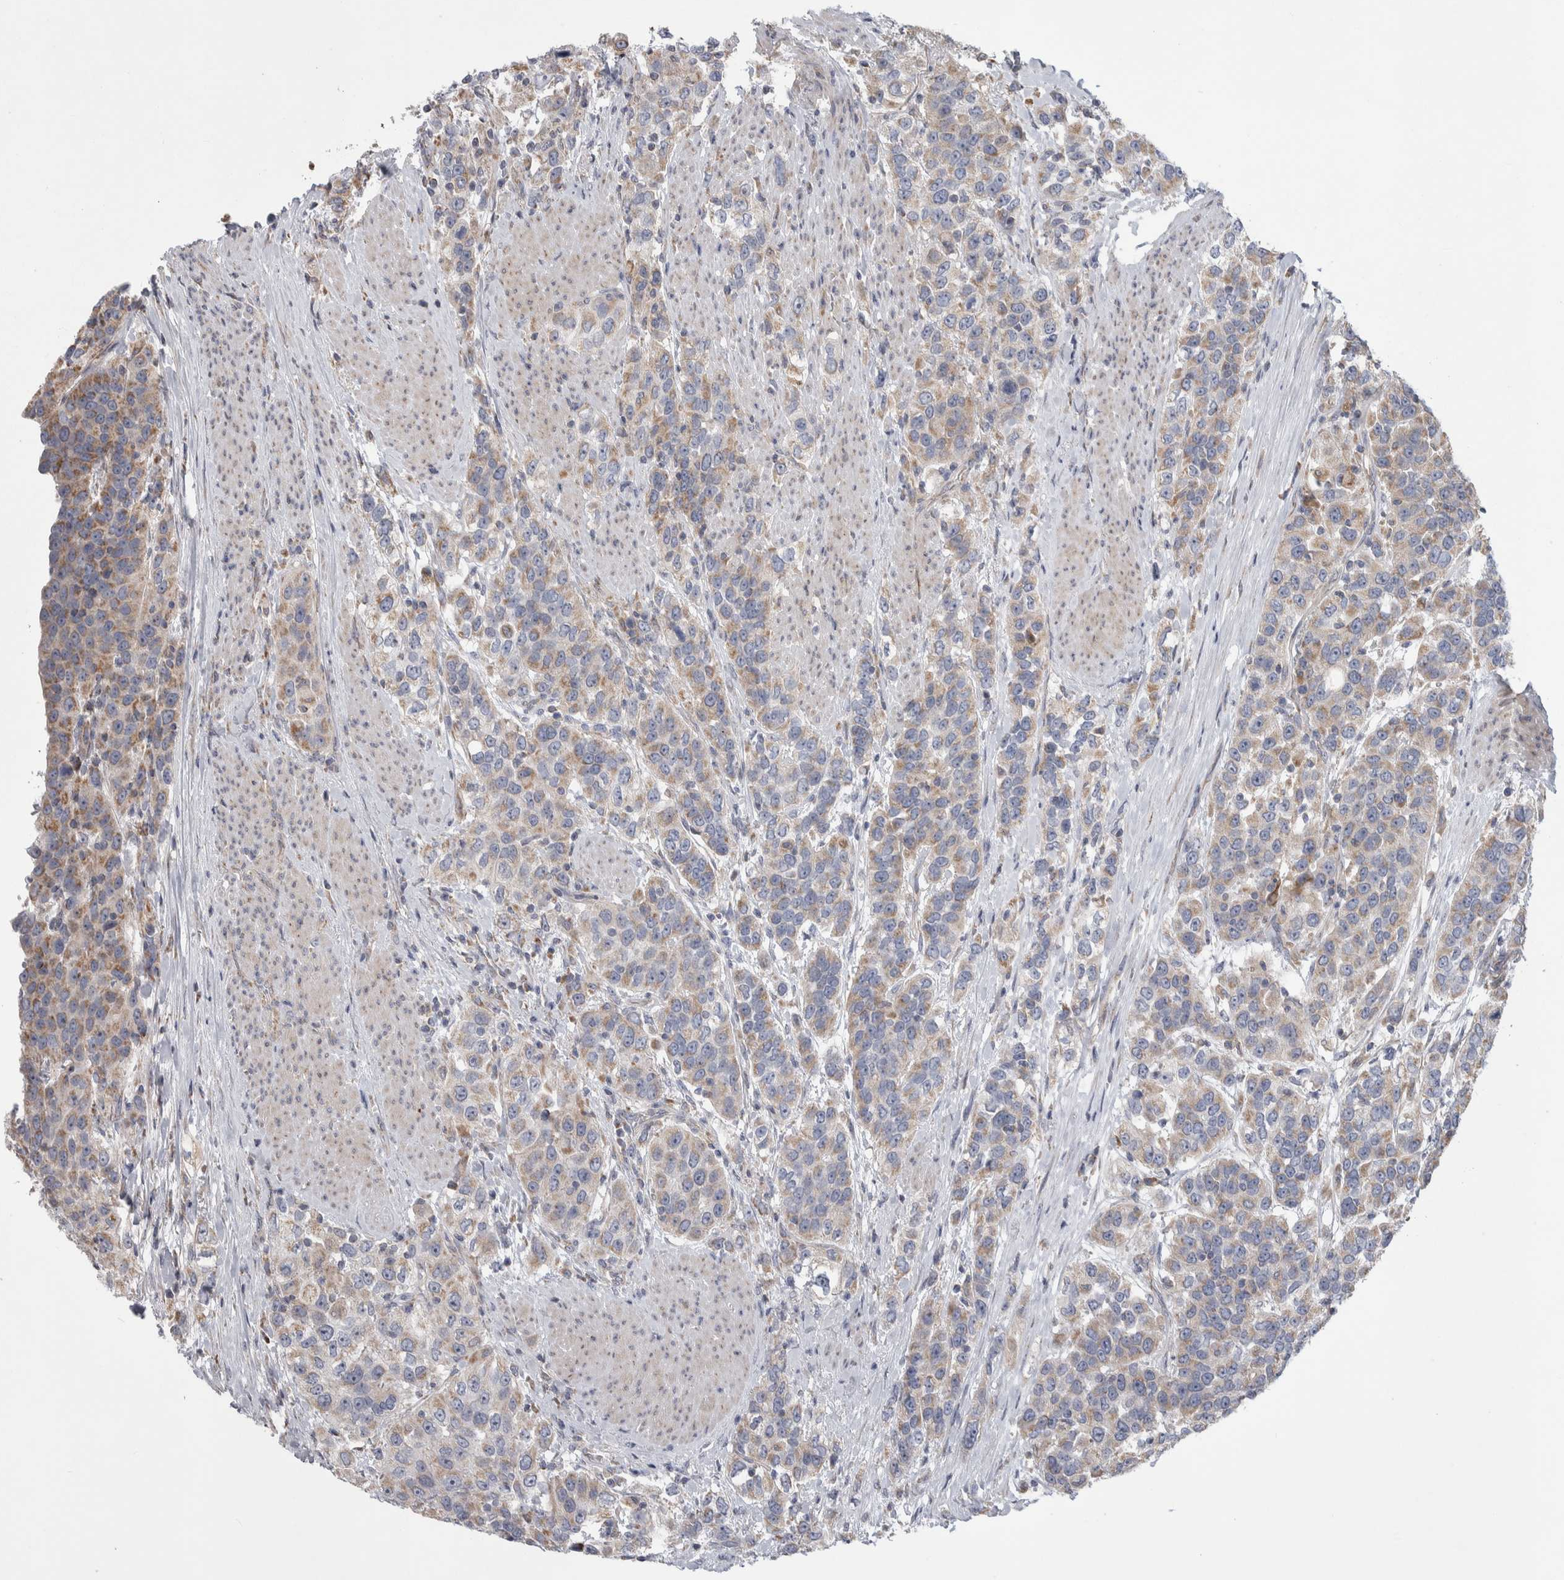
{"staining": {"intensity": "weak", "quantity": ">75%", "location": "cytoplasmic/membranous"}, "tissue": "urothelial cancer", "cell_type": "Tumor cells", "image_type": "cancer", "snomed": [{"axis": "morphology", "description": "Urothelial carcinoma, High grade"}, {"axis": "topography", "description": "Urinary bladder"}], "caption": "The micrograph displays immunohistochemical staining of high-grade urothelial carcinoma. There is weak cytoplasmic/membranous positivity is appreciated in about >75% of tumor cells. (DAB (3,3'-diaminobenzidine) IHC, brown staining for protein, blue staining for nuclei).", "gene": "SCO1", "patient": {"sex": "female", "age": 80}}